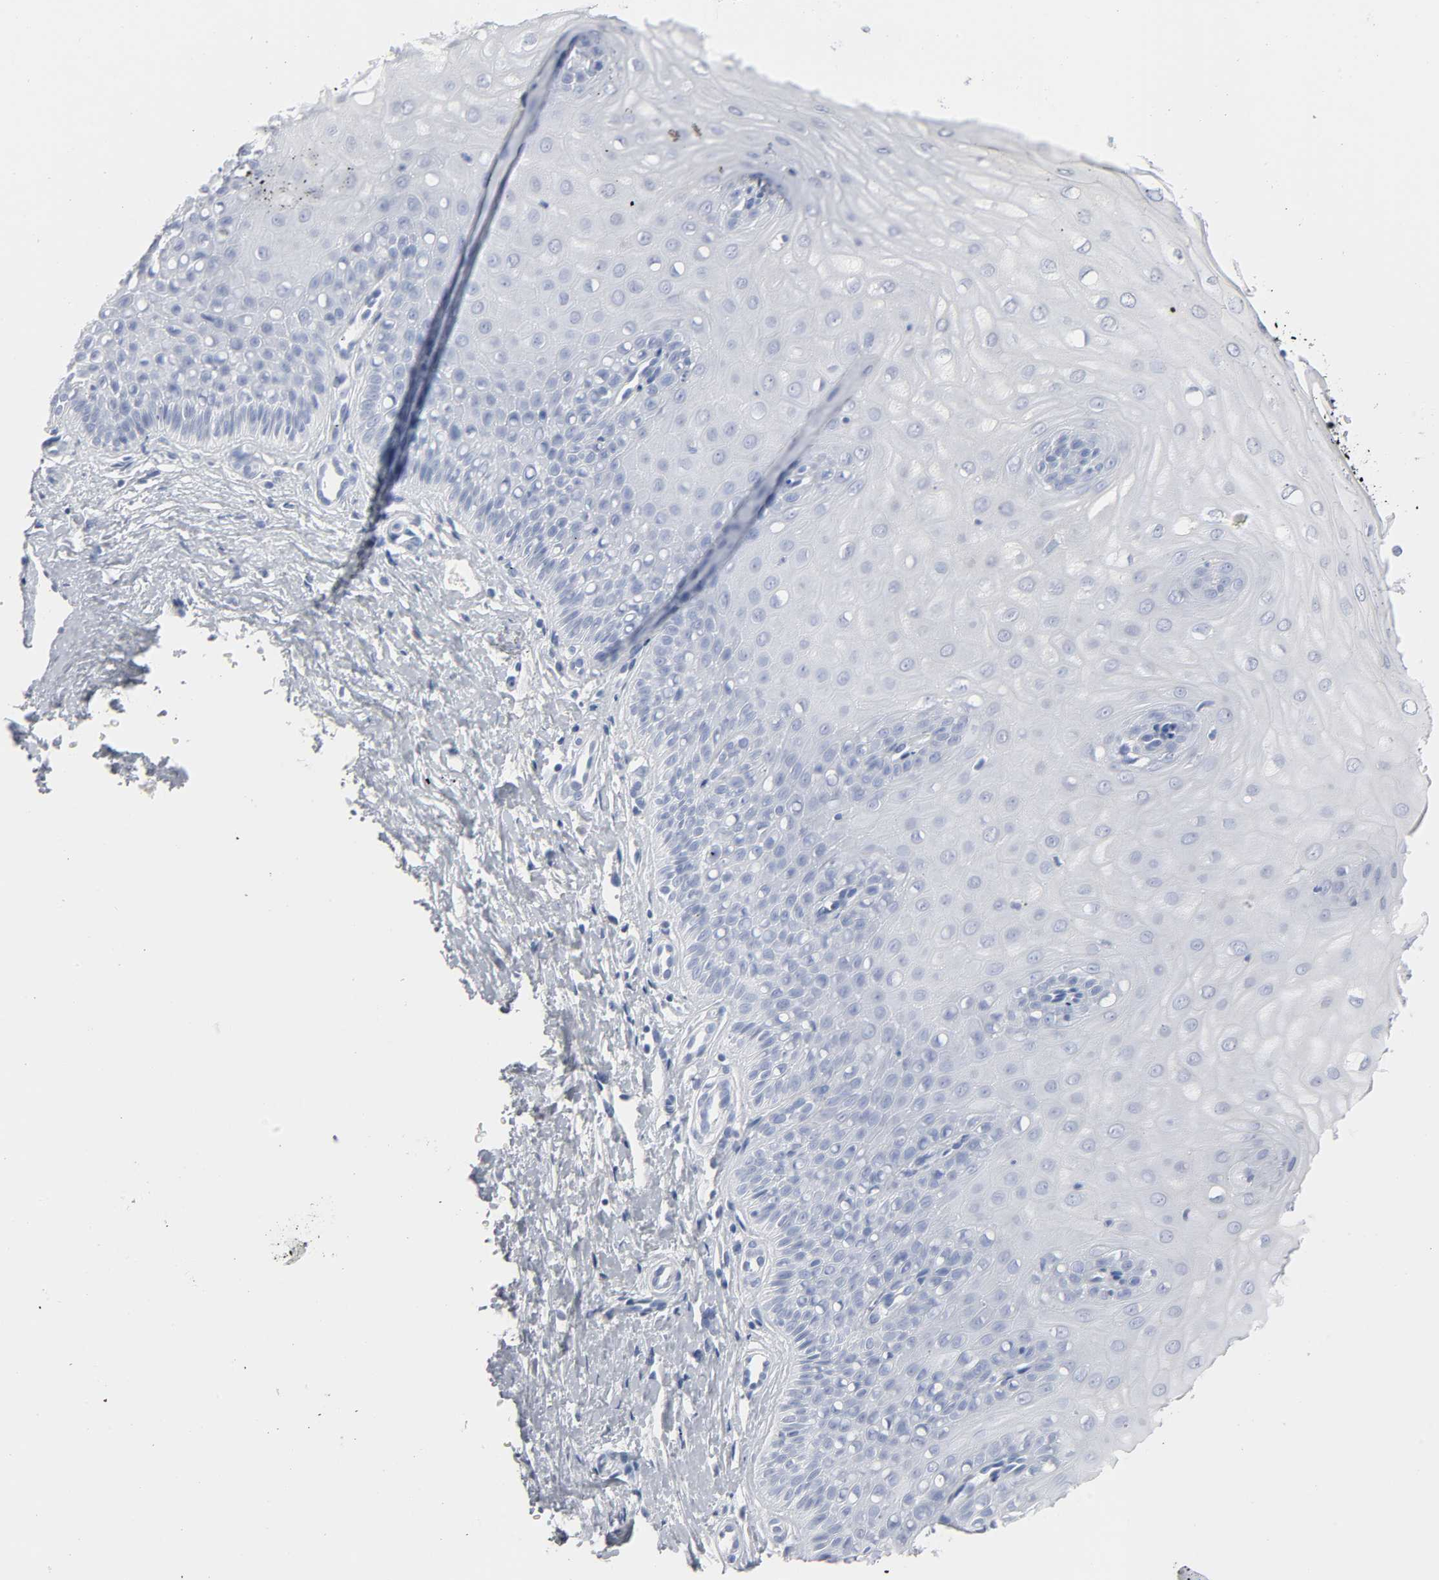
{"staining": {"intensity": "negative", "quantity": "none", "location": "none"}, "tissue": "cervix", "cell_type": "Glandular cells", "image_type": "normal", "snomed": [{"axis": "morphology", "description": "Normal tissue, NOS"}, {"axis": "topography", "description": "Cervix"}], "caption": "This is a micrograph of immunohistochemistry staining of unremarkable cervix, which shows no positivity in glandular cells.", "gene": "ACP3", "patient": {"sex": "female", "age": 55}}